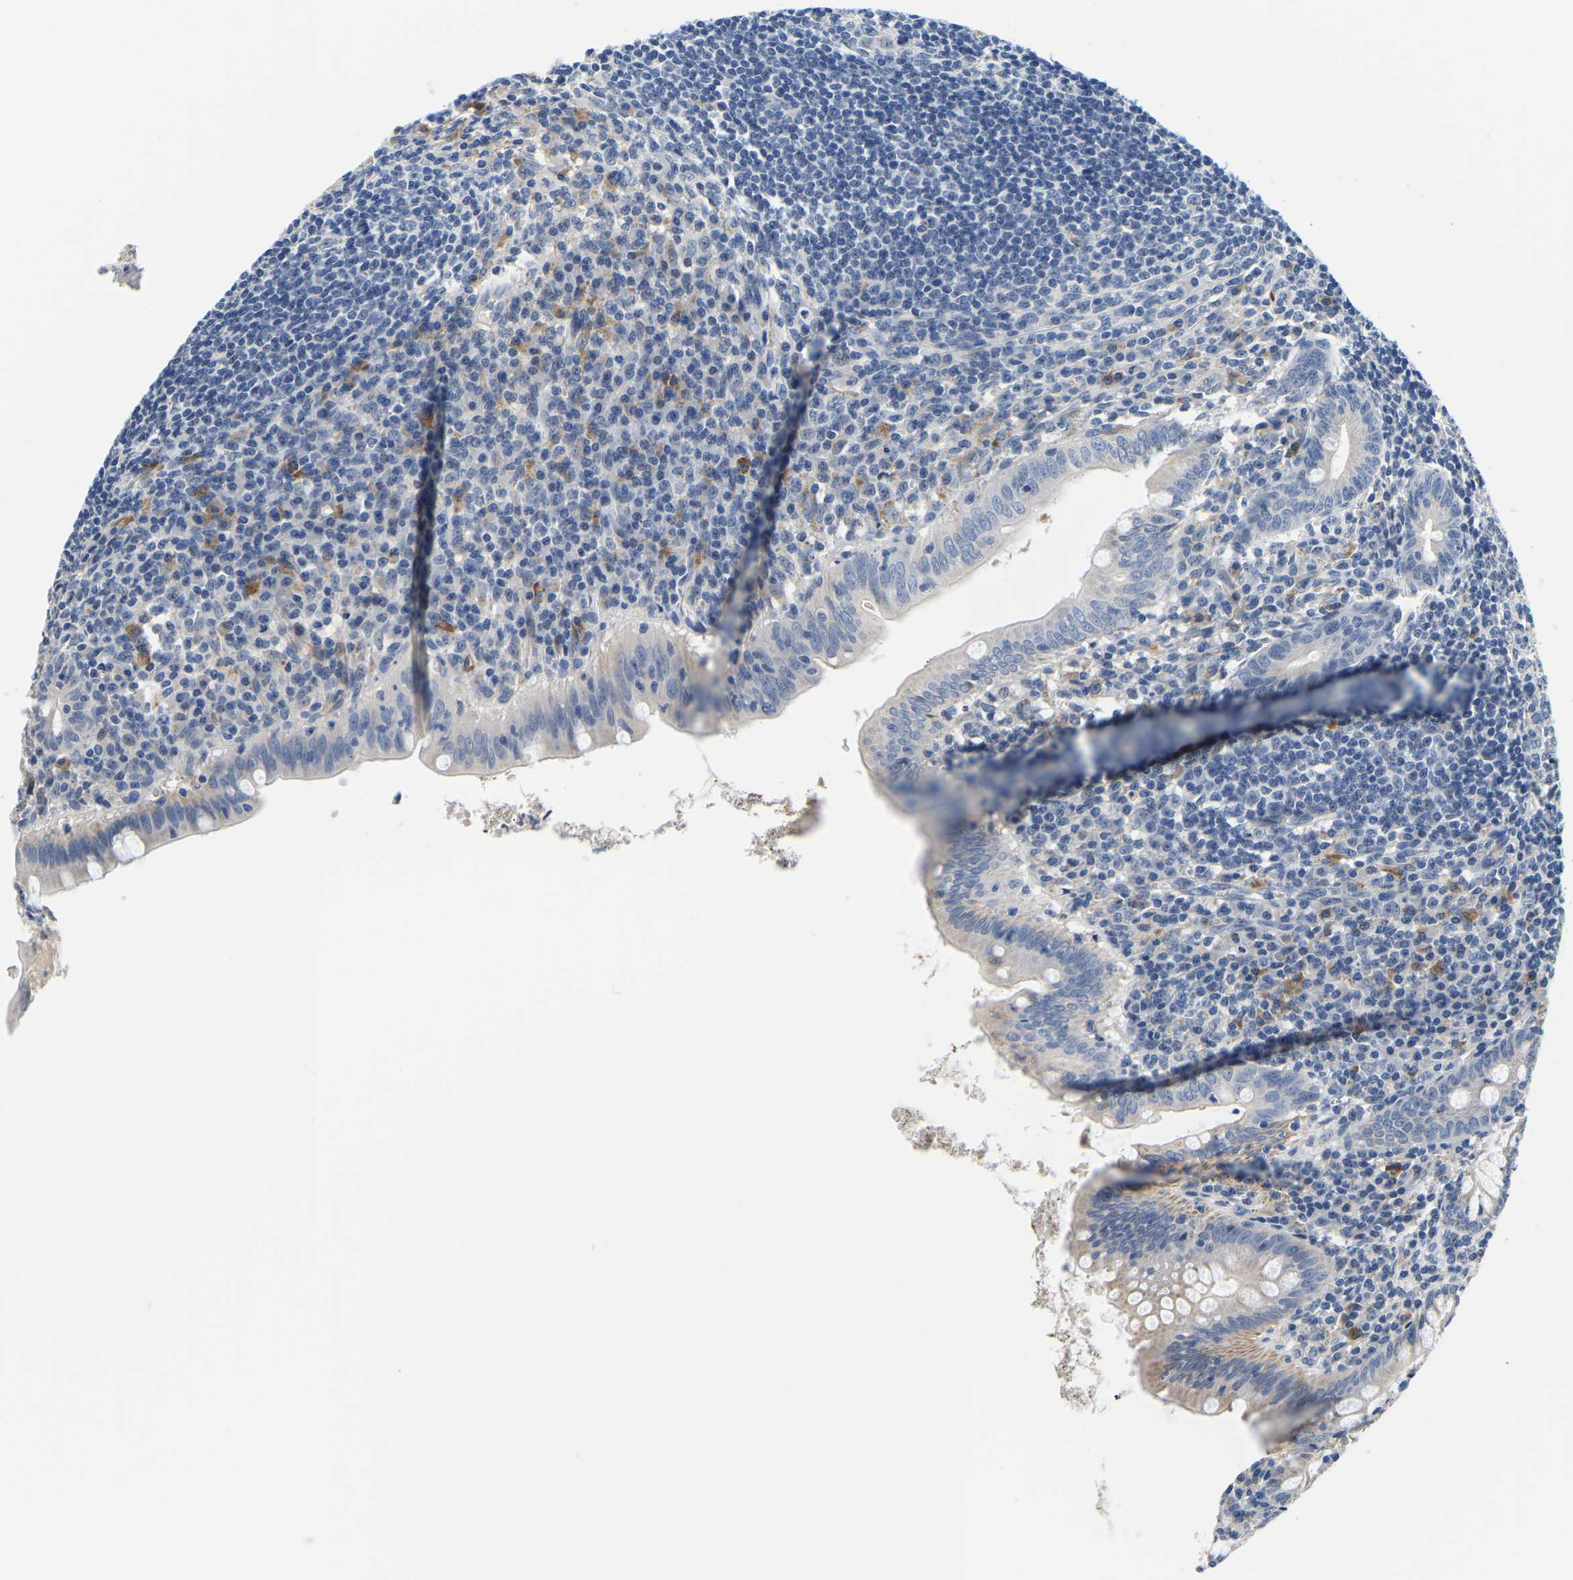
{"staining": {"intensity": "weak", "quantity": "<25%", "location": "cytoplasmic/membranous"}, "tissue": "appendix", "cell_type": "Glandular cells", "image_type": "normal", "snomed": [{"axis": "morphology", "description": "Normal tissue, NOS"}, {"axis": "topography", "description": "Appendix"}], "caption": "Immunohistochemistry histopathology image of benign appendix: appendix stained with DAB shows no significant protein positivity in glandular cells.", "gene": "LIAS", "patient": {"sex": "male", "age": 56}}